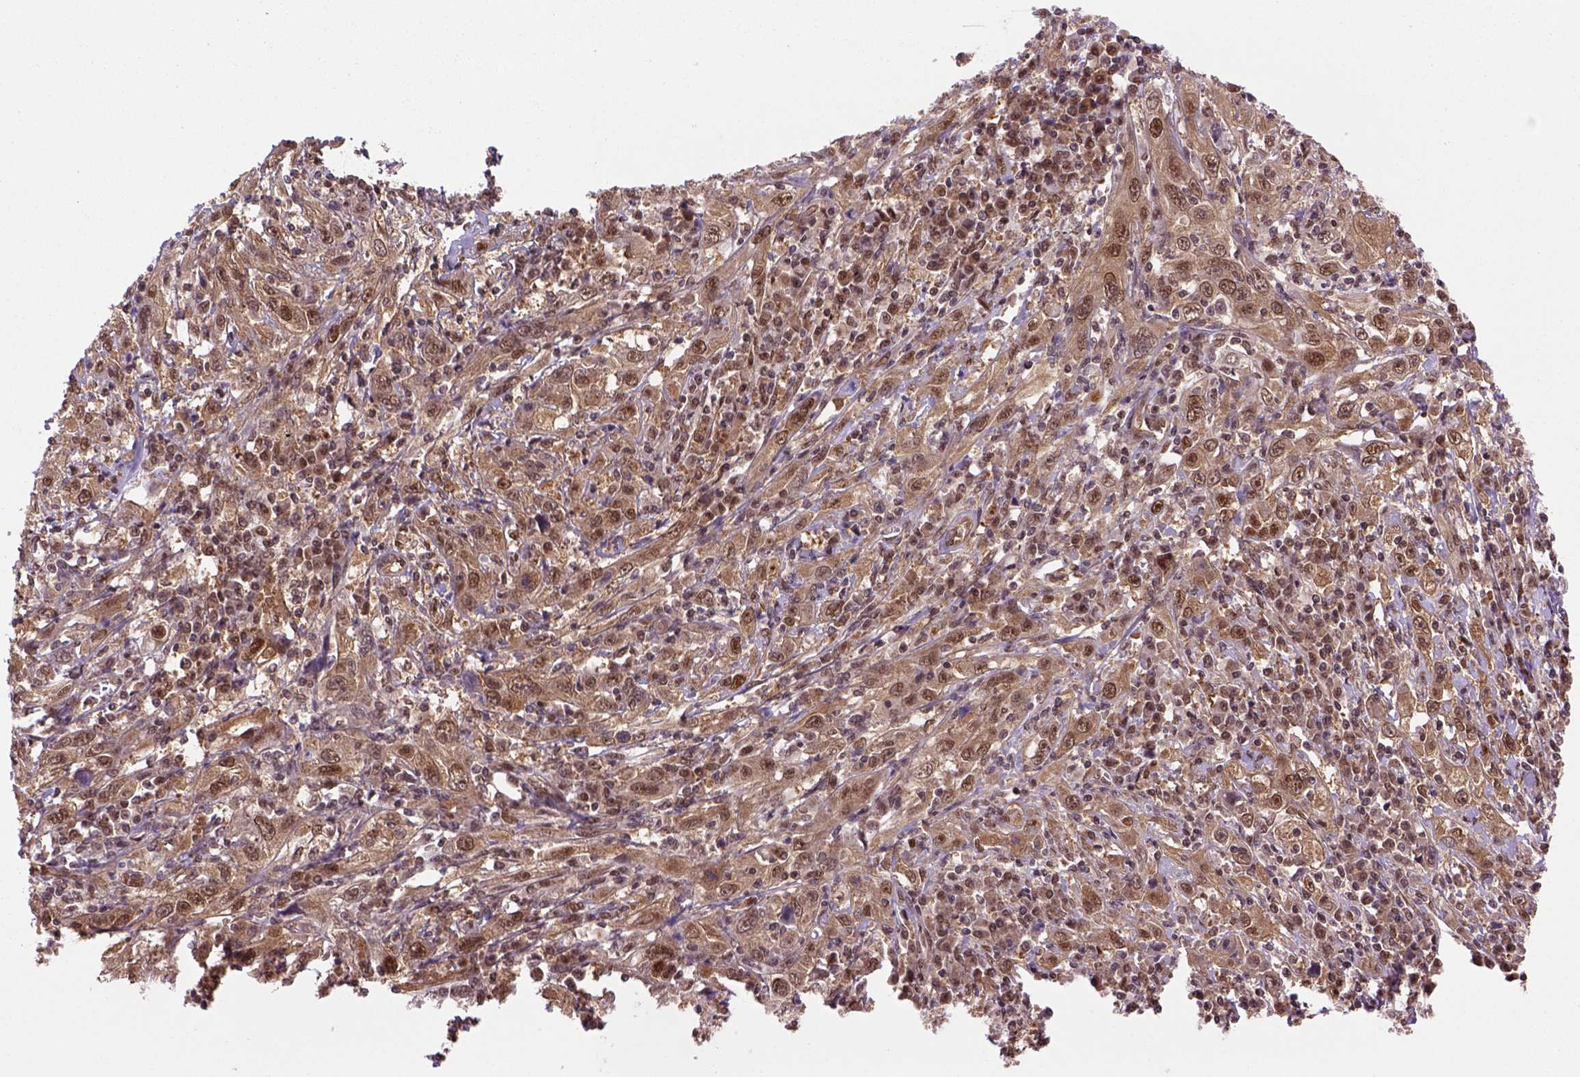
{"staining": {"intensity": "moderate", "quantity": ">75%", "location": "cytoplasmic/membranous,nuclear"}, "tissue": "cervical cancer", "cell_type": "Tumor cells", "image_type": "cancer", "snomed": [{"axis": "morphology", "description": "Squamous cell carcinoma, NOS"}, {"axis": "topography", "description": "Cervix"}], "caption": "Immunohistochemistry staining of squamous cell carcinoma (cervical), which reveals medium levels of moderate cytoplasmic/membranous and nuclear expression in approximately >75% of tumor cells indicating moderate cytoplasmic/membranous and nuclear protein staining. The staining was performed using DAB (brown) for protein detection and nuclei were counterstained in hematoxylin (blue).", "gene": "PSMC2", "patient": {"sex": "female", "age": 46}}